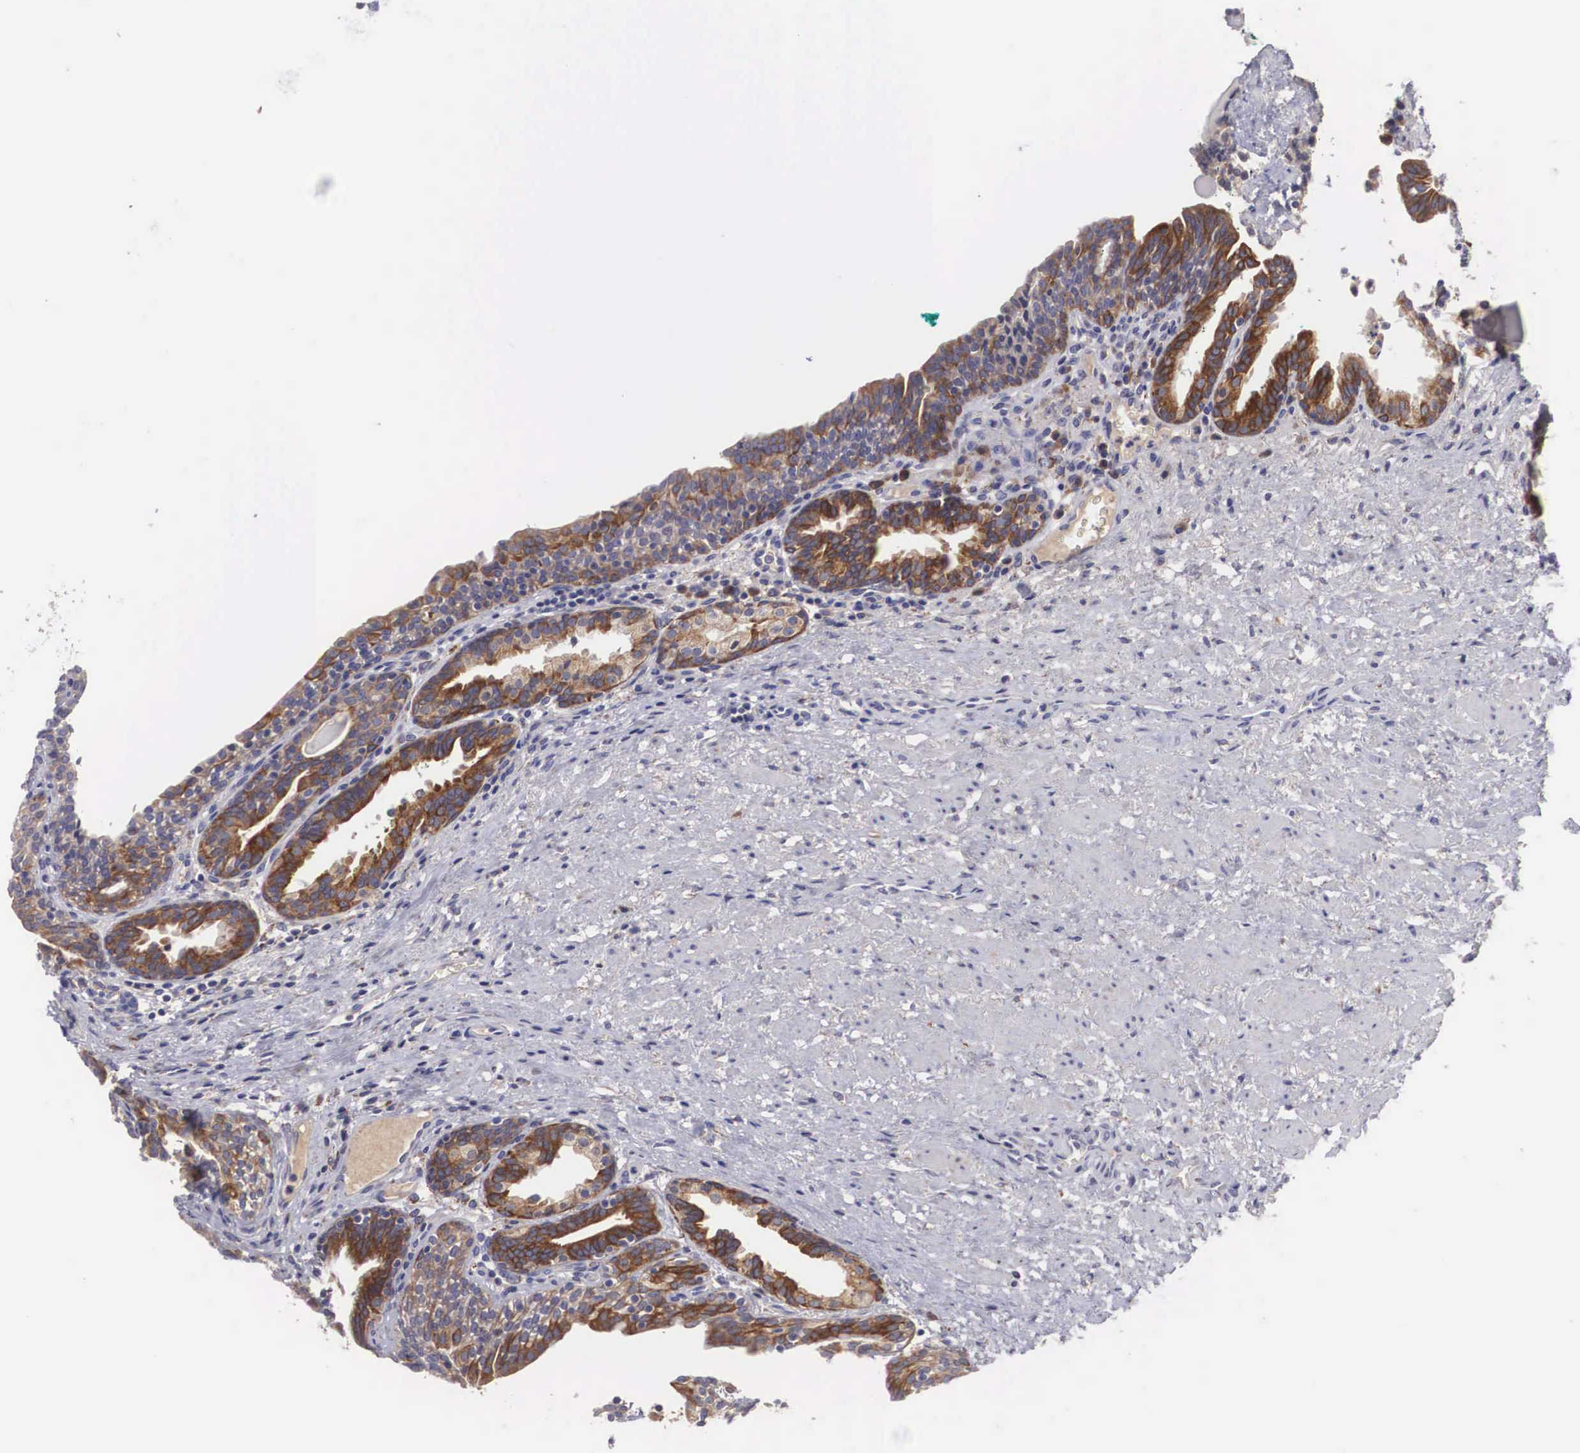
{"staining": {"intensity": "strong", "quantity": ">75%", "location": "cytoplasmic/membranous"}, "tissue": "prostate", "cell_type": "Glandular cells", "image_type": "normal", "snomed": [{"axis": "morphology", "description": "Normal tissue, NOS"}, {"axis": "topography", "description": "Prostate"}], "caption": "Immunohistochemical staining of normal prostate demonstrates strong cytoplasmic/membranous protein expression in about >75% of glandular cells.", "gene": "NREP", "patient": {"sex": "male", "age": 65}}